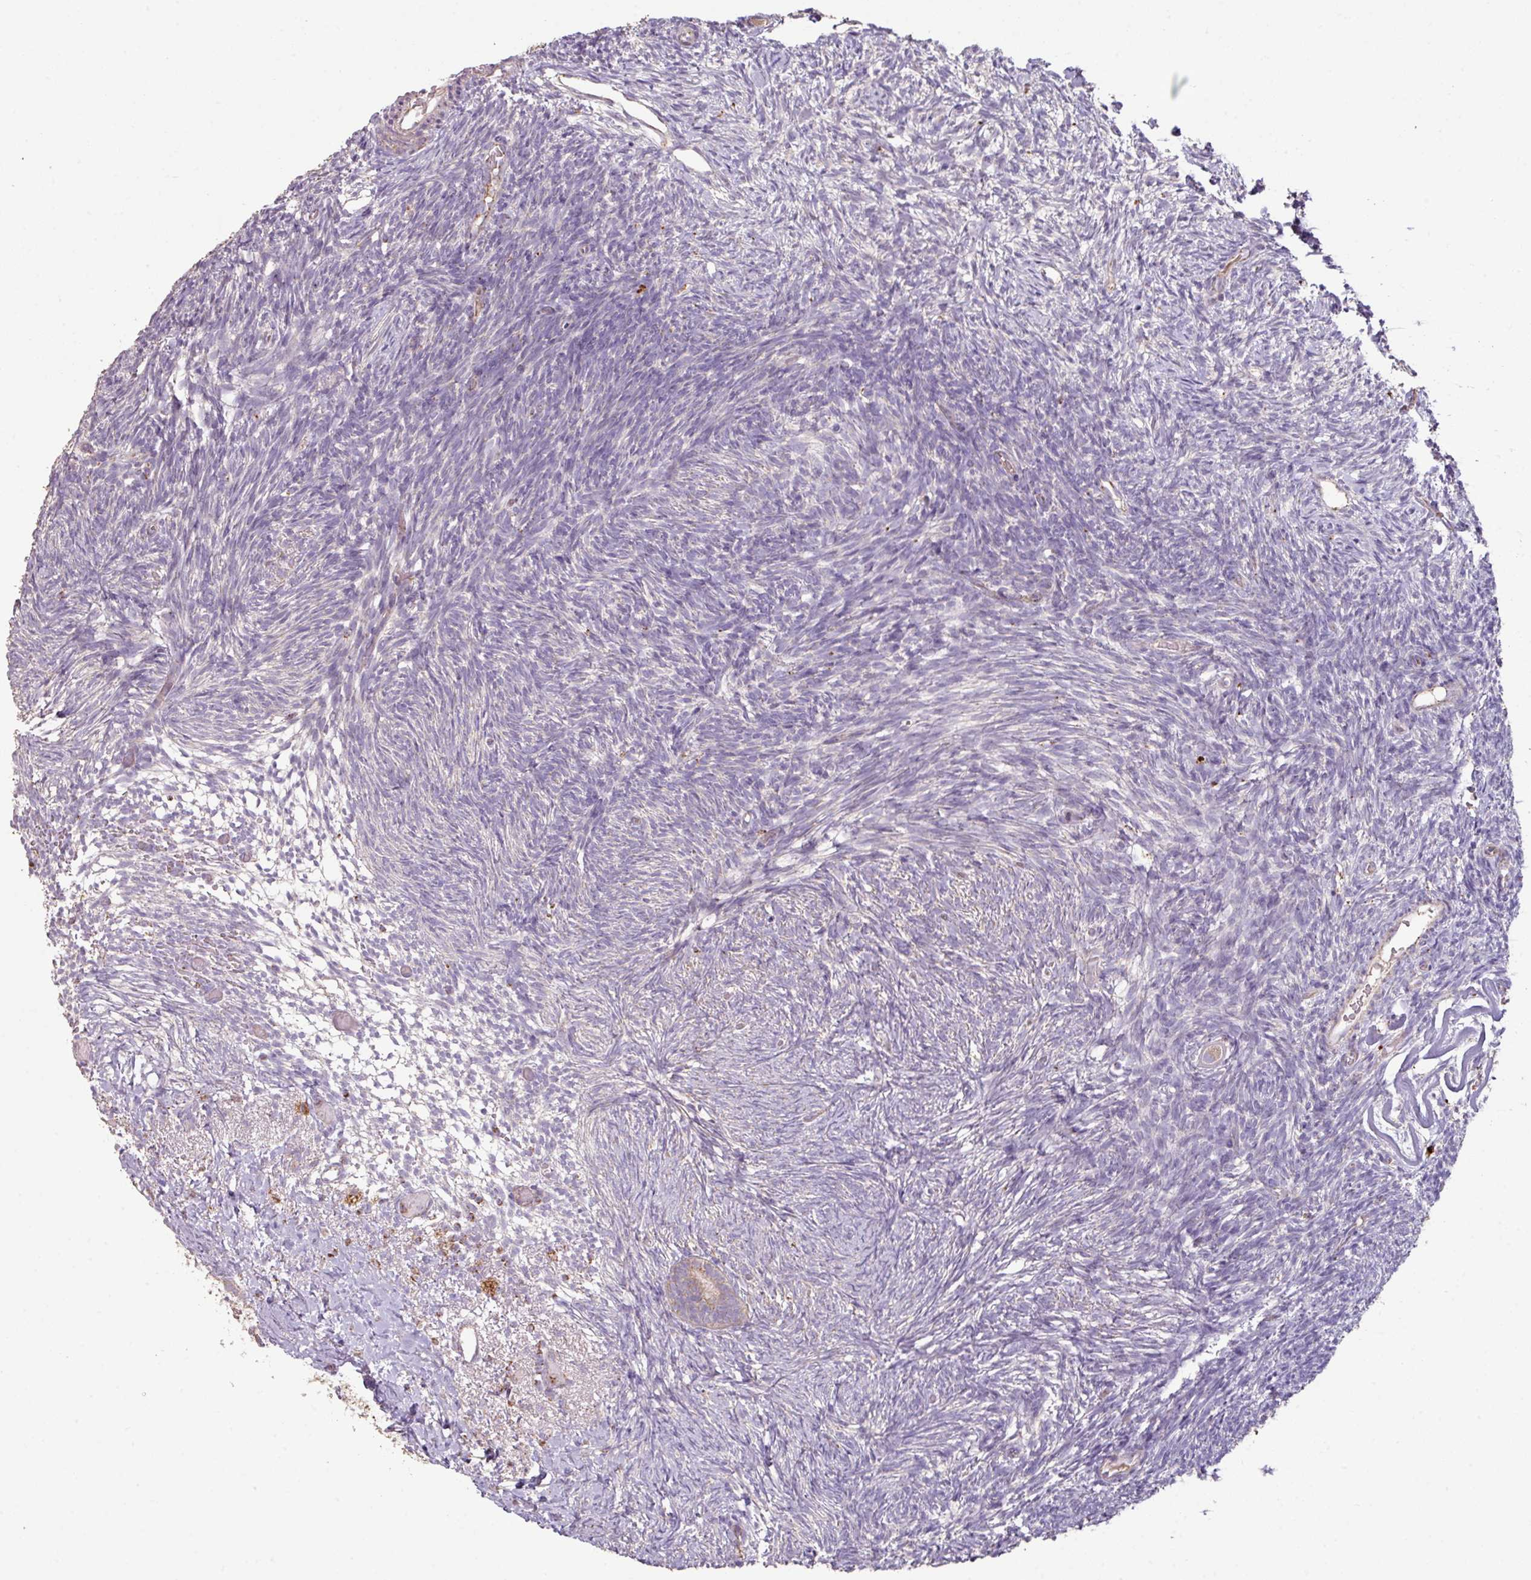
{"staining": {"intensity": "negative", "quantity": "none", "location": "none"}, "tissue": "ovary", "cell_type": "Follicle cells", "image_type": "normal", "snomed": [{"axis": "morphology", "description": "Normal tissue, NOS"}, {"axis": "topography", "description": "Ovary"}], "caption": "High magnification brightfield microscopy of benign ovary stained with DAB (3,3'-diaminobenzidine) (brown) and counterstained with hematoxylin (blue): follicle cells show no significant staining.", "gene": "ENSG00000260170", "patient": {"sex": "female", "age": 39}}